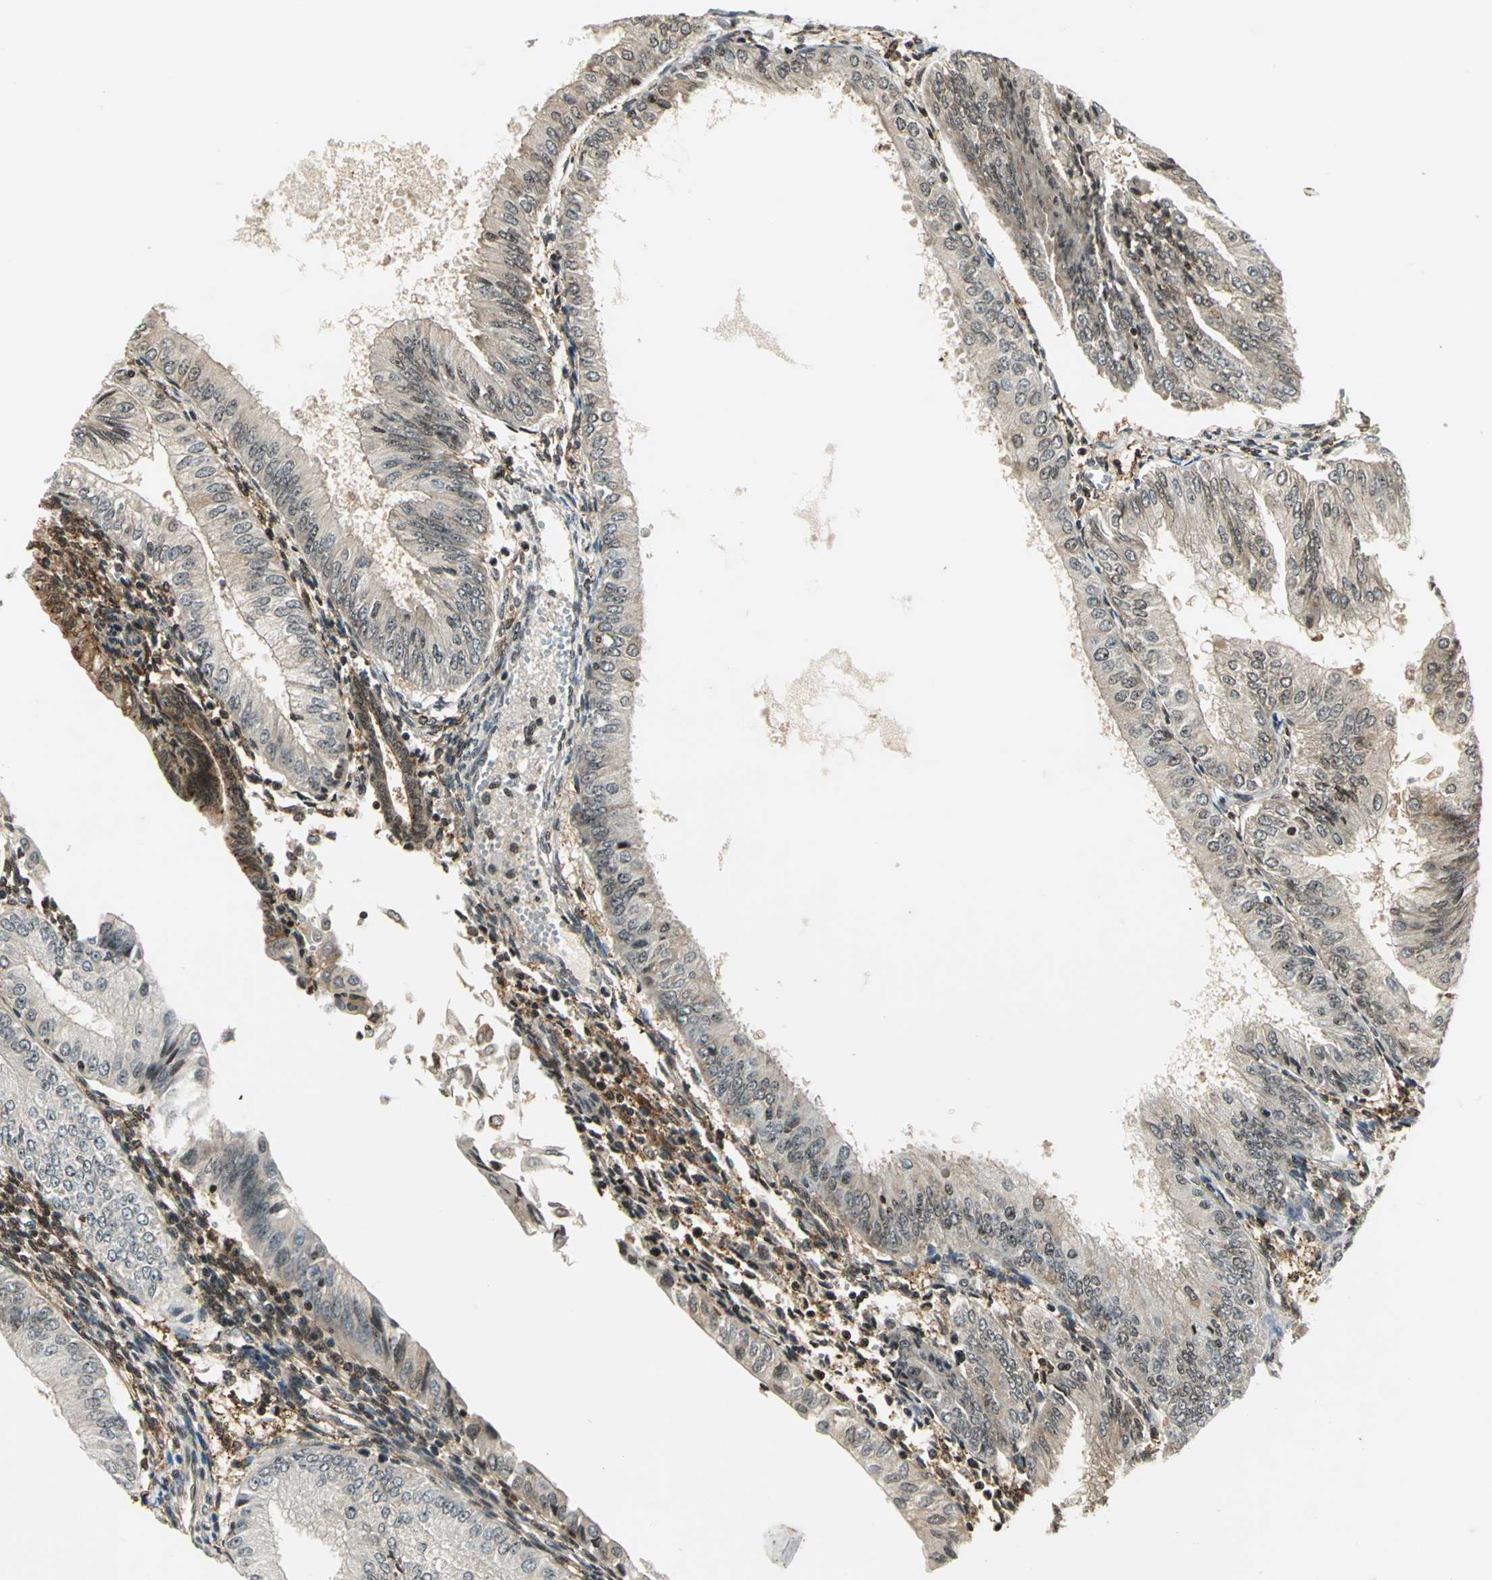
{"staining": {"intensity": "weak", "quantity": "25%-75%", "location": "cytoplasmic/membranous,nuclear"}, "tissue": "endometrial cancer", "cell_type": "Tumor cells", "image_type": "cancer", "snomed": [{"axis": "morphology", "description": "Adenocarcinoma, NOS"}, {"axis": "topography", "description": "Endometrium"}], "caption": "Immunohistochemistry (IHC) image of neoplastic tissue: endometrial cancer stained using immunohistochemistry (IHC) reveals low levels of weak protein expression localized specifically in the cytoplasmic/membranous and nuclear of tumor cells, appearing as a cytoplasmic/membranous and nuclear brown color.", "gene": "LGALS3", "patient": {"sex": "female", "age": 53}}